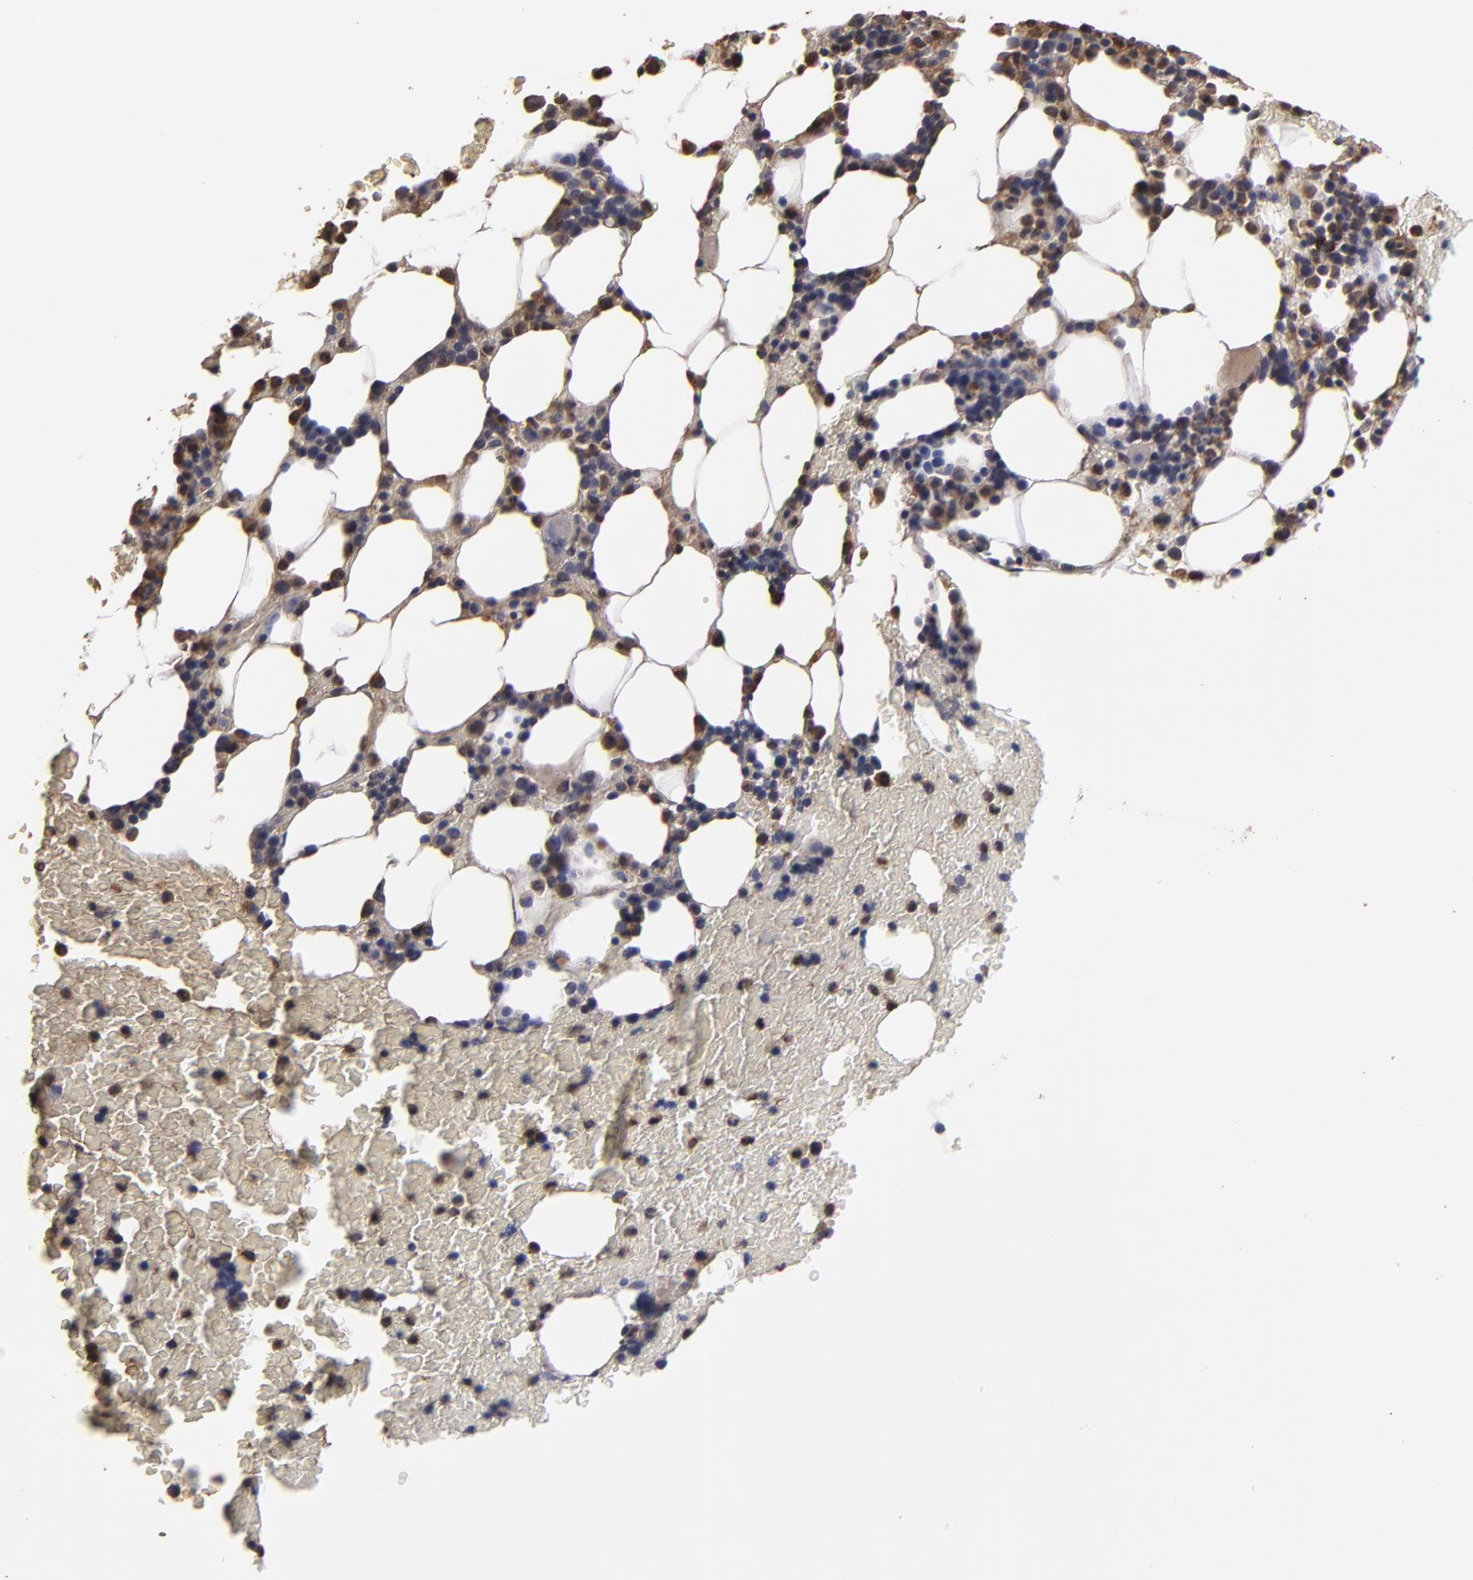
{"staining": {"intensity": "strong", "quantity": "25%-75%", "location": "cytoplasmic/membranous,nuclear"}, "tissue": "bone marrow", "cell_type": "Hematopoietic cells", "image_type": "normal", "snomed": [{"axis": "morphology", "description": "Normal tissue, NOS"}, {"axis": "topography", "description": "Bone marrow"}], "caption": "Immunohistochemistry (DAB) staining of unremarkable human bone marrow displays strong cytoplasmic/membranous,nuclear protein staining in about 25%-75% of hematopoietic cells. (Brightfield microscopy of DAB IHC at high magnification).", "gene": "RO60", "patient": {"sex": "female", "age": 84}}